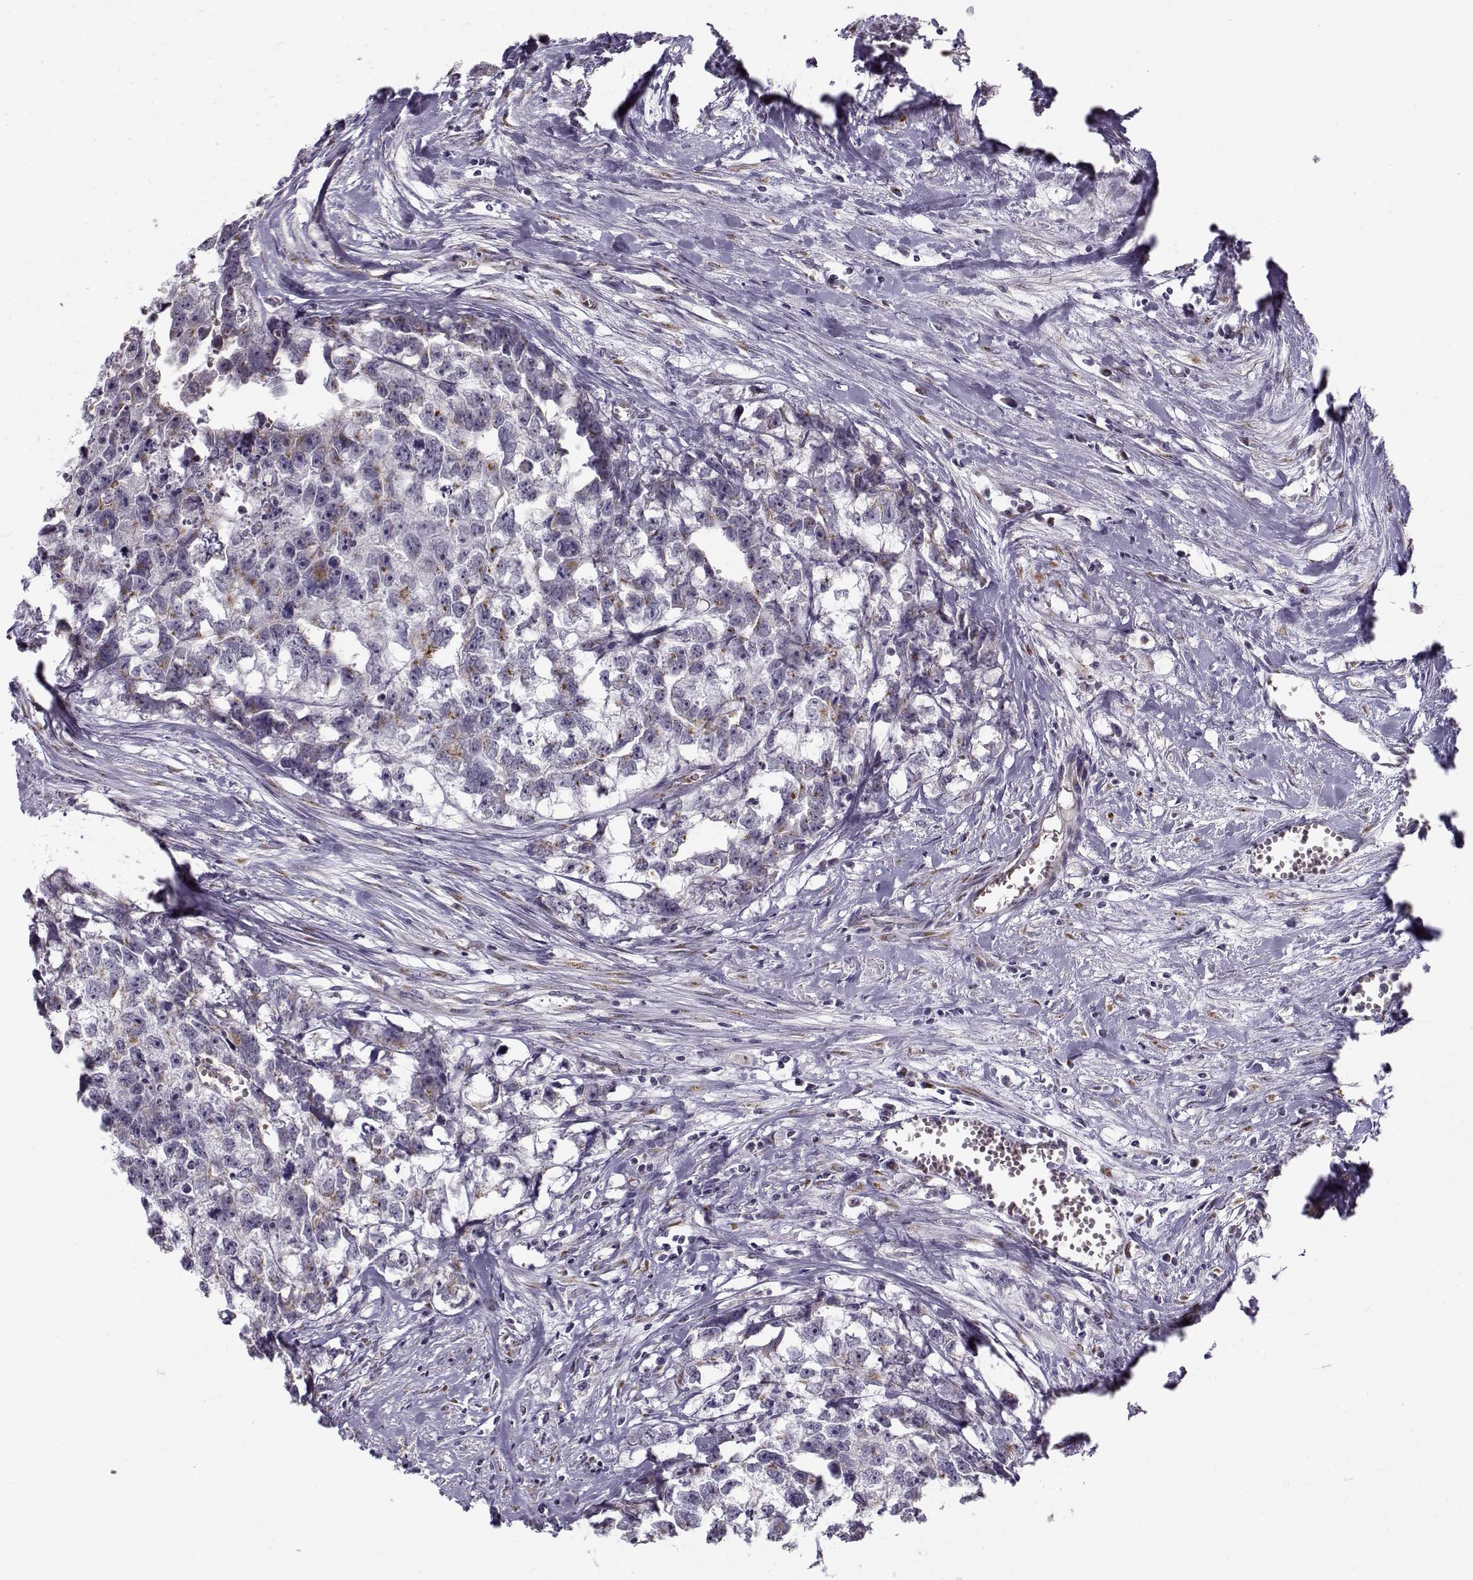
{"staining": {"intensity": "weak", "quantity": "<25%", "location": "cytoplasmic/membranous"}, "tissue": "testis cancer", "cell_type": "Tumor cells", "image_type": "cancer", "snomed": [{"axis": "morphology", "description": "Carcinoma, Embryonal, NOS"}, {"axis": "morphology", "description": "Teratoma, malignant, NOS"}, {"axis": "topography", "description": "Testis"}], "caption": "IHC image of neoplastic tissue: human testis cancer (malignant teratoma) stained with DAB (3,3'-diaminobenzidine) displays no significant protein expression in tumor cells.", "gene": "SLC4A5", "patient": {"sex": "male", "age": 44}}